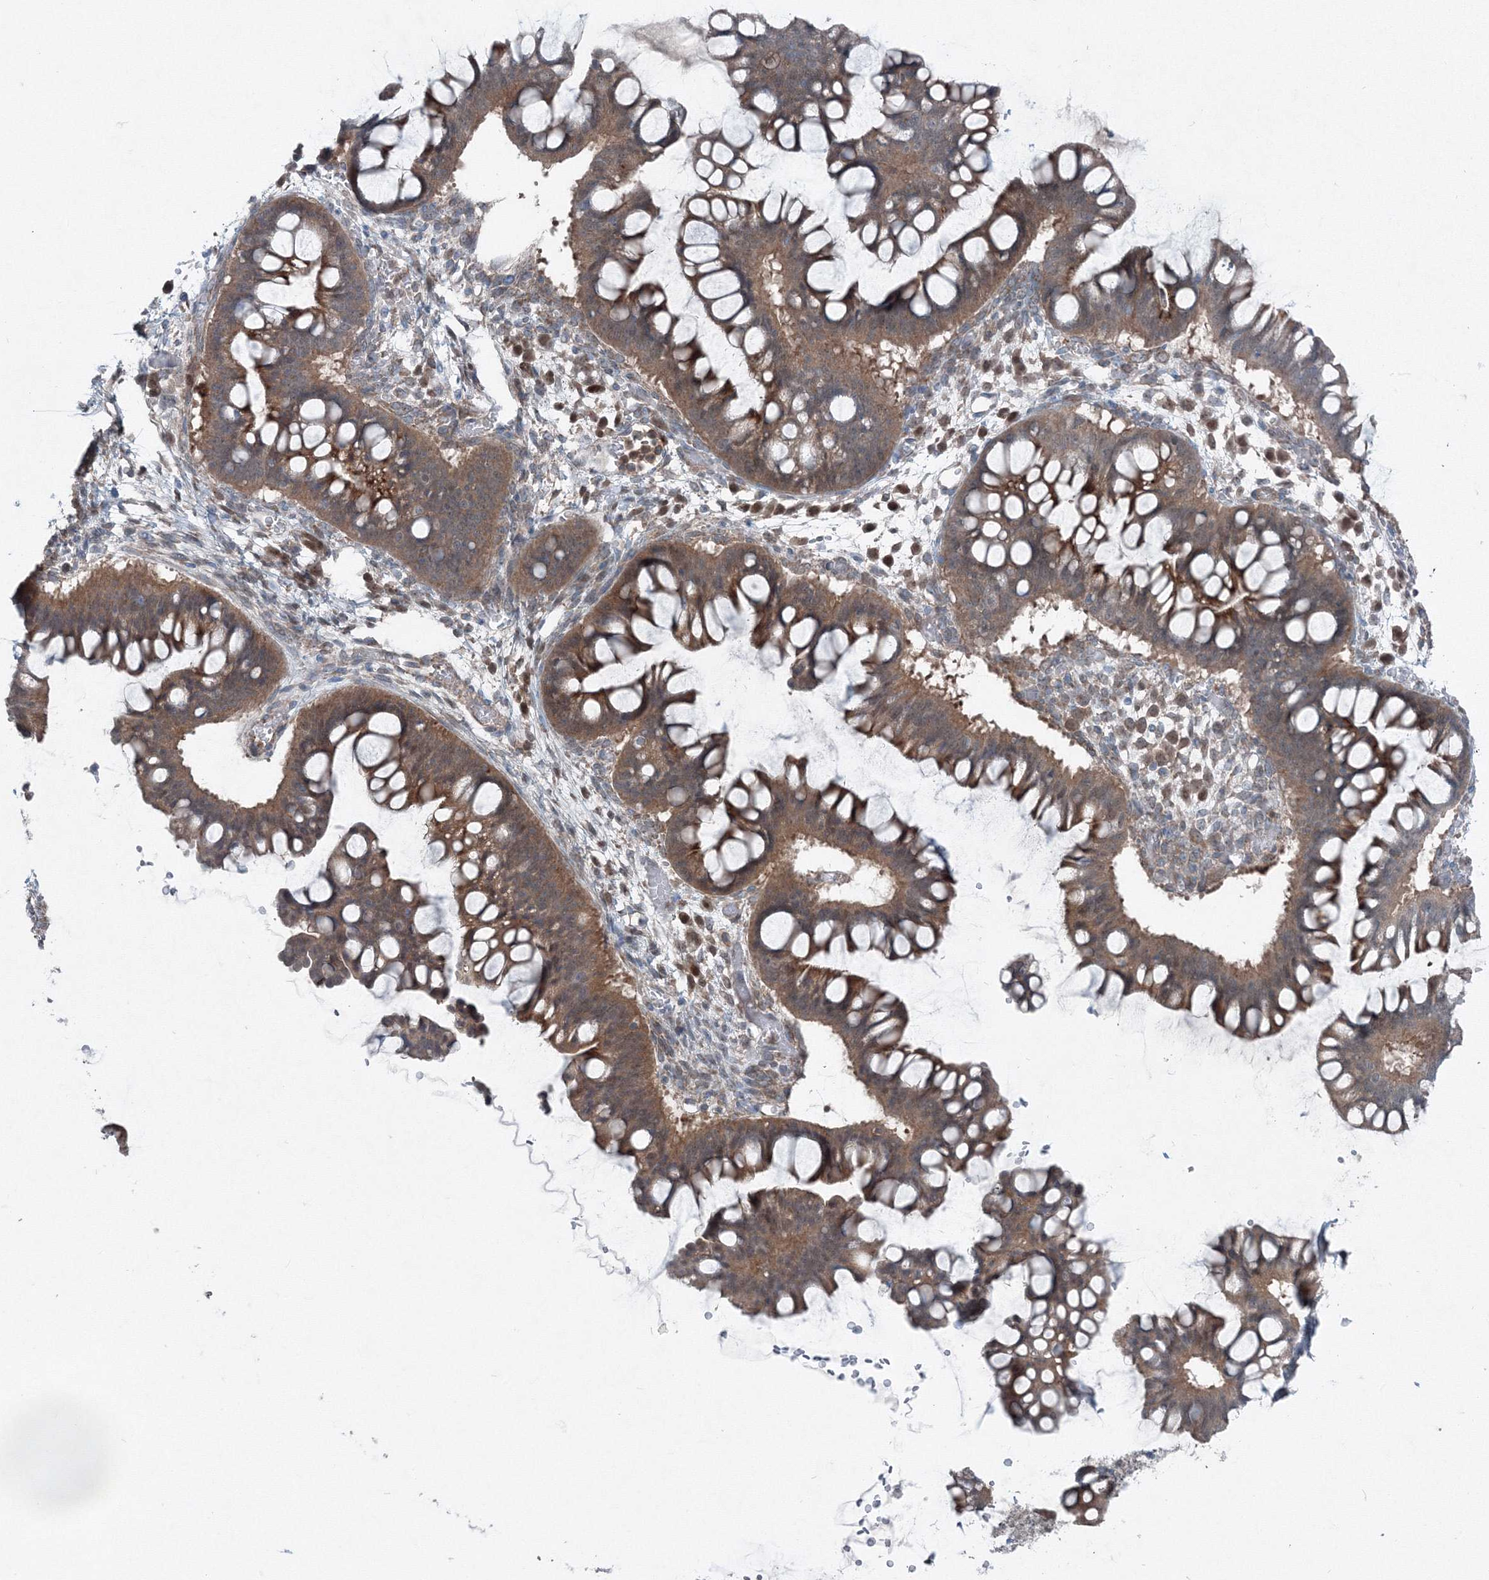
{"staining": {"intensity": "moderate", "quantity": "25%-75%", "location": "cytoplasmic/membranous"}, "tissue": "ovarian cancer", "cell_type": "Tumor cells", "image_type": "cancer", "snomed": [{"axis": "morphology", "description": "Cystadenocarcinoma, mucinous, NOS"}, {"axis": "topography", "description": "Ovary"}], "caption": "Brown immunohistochemical staining in ovarian cancer (mucinous cystadenocarcinoma) shows moderate cytoplasmic/membranous staining in about 25%-75% of tumor cells. The staining was performed using DAB to visualize the protein expression in brown, while the nuclei were stained in blue with hematoxylin (Magnification: 20x).", "gene": "TPRKB", "patient": {"sex": "female", "age": 73}}